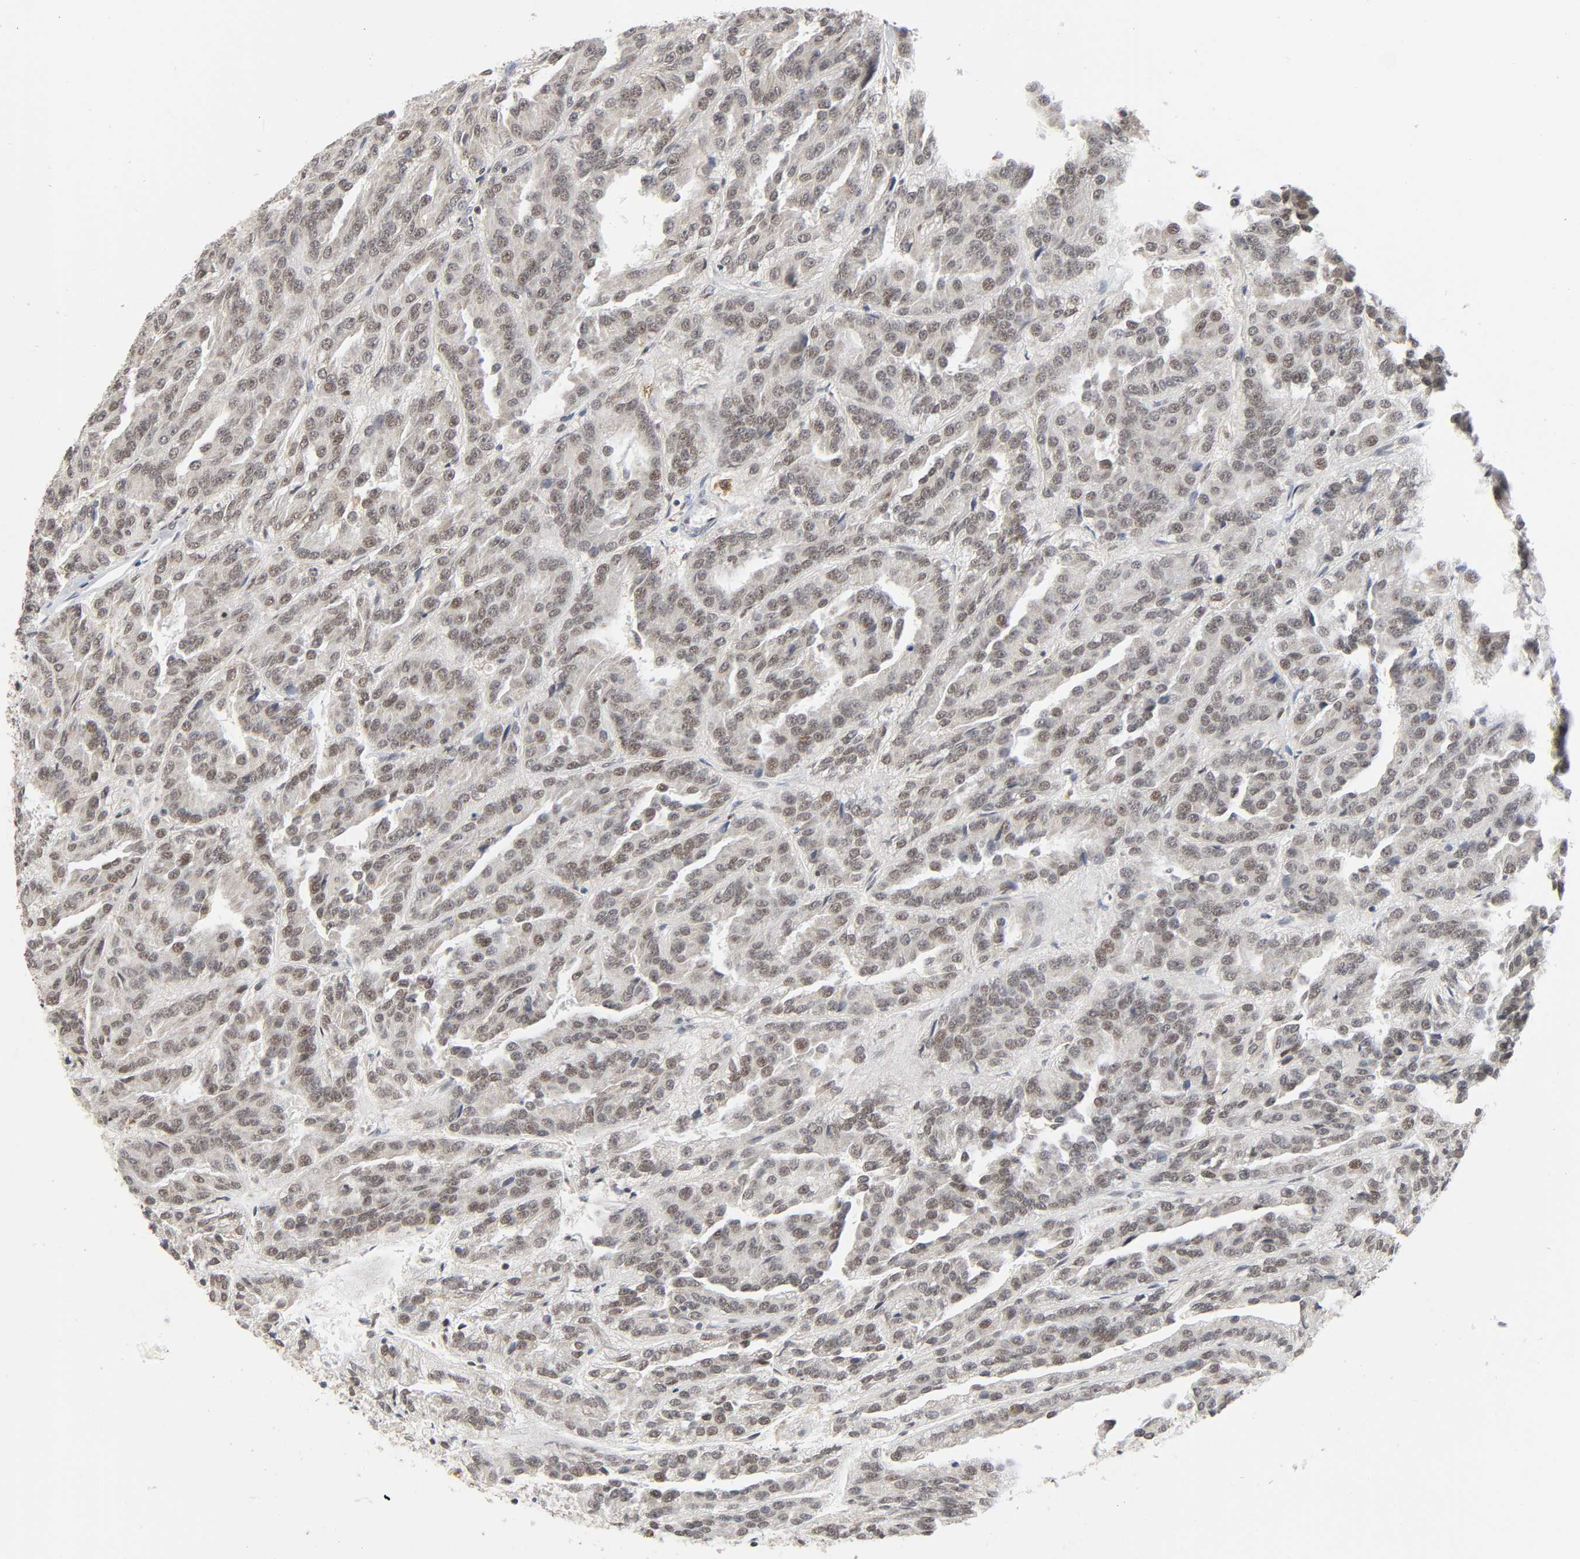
{"staining": {"intensity": "weak", "quantity": ">75%", "location": "nuclear"}, "tissue": "renal cancer", "cell_type": "Tumor cells", "image_type": "cancer", "snomed": [{"axis": "morphology", "description": "Adenocarcinoma, NOS"}, {"axis": "topography", "description": "Kidney"}], "caption": "There is low levels of weak nuclear expression in tumor cells of renal adenocarcinoma, as demonstrated by immunohistochemical staining (brown color).", "gene": "KAT2B", "patient": {"sex": "male", "age": 46}}